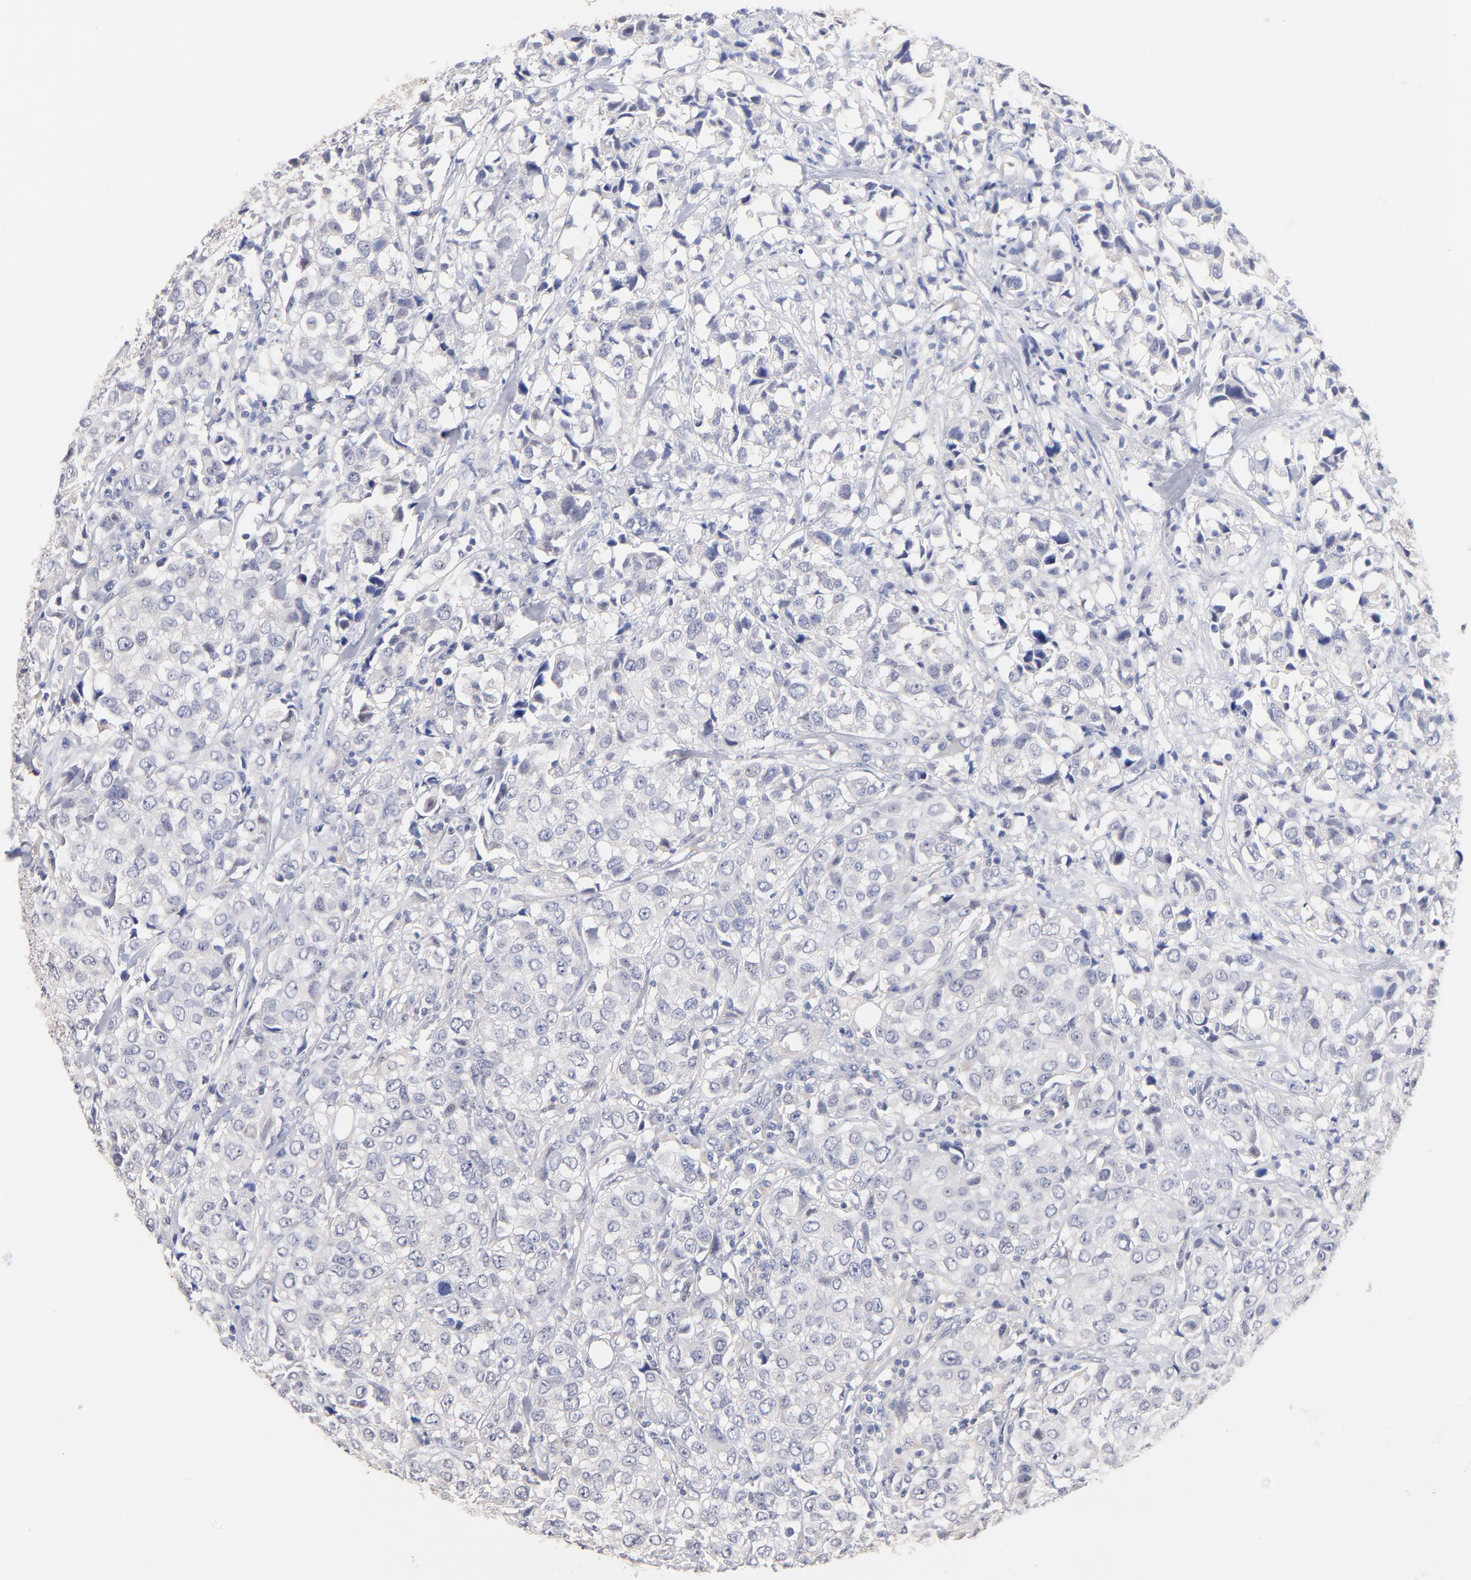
{"staining": {"intensity": "negative", "quantity": "none", "location": "none"}, "tissue": "urothelial cancer", "cell_type": "Tumor cells", "image_type": "cancer", "snomed": [{"axis": "morphology", "description": "Urothelial carcinoma, High grade"}, {"axis": "topography", "description": "Urinary bladder"}], "caption": "Protein analysis of urothelial cancer displays no significant staining in tumor cells. The staining was performed using DAB (3,3'-diaminobenzidine) to visualize the protein expression in brown, while the nuclei were stained in blue with hematoxylin (Magnification: 20x).", "gene": "RIBC2", "patient": {"sex": "female", "age": 75}}